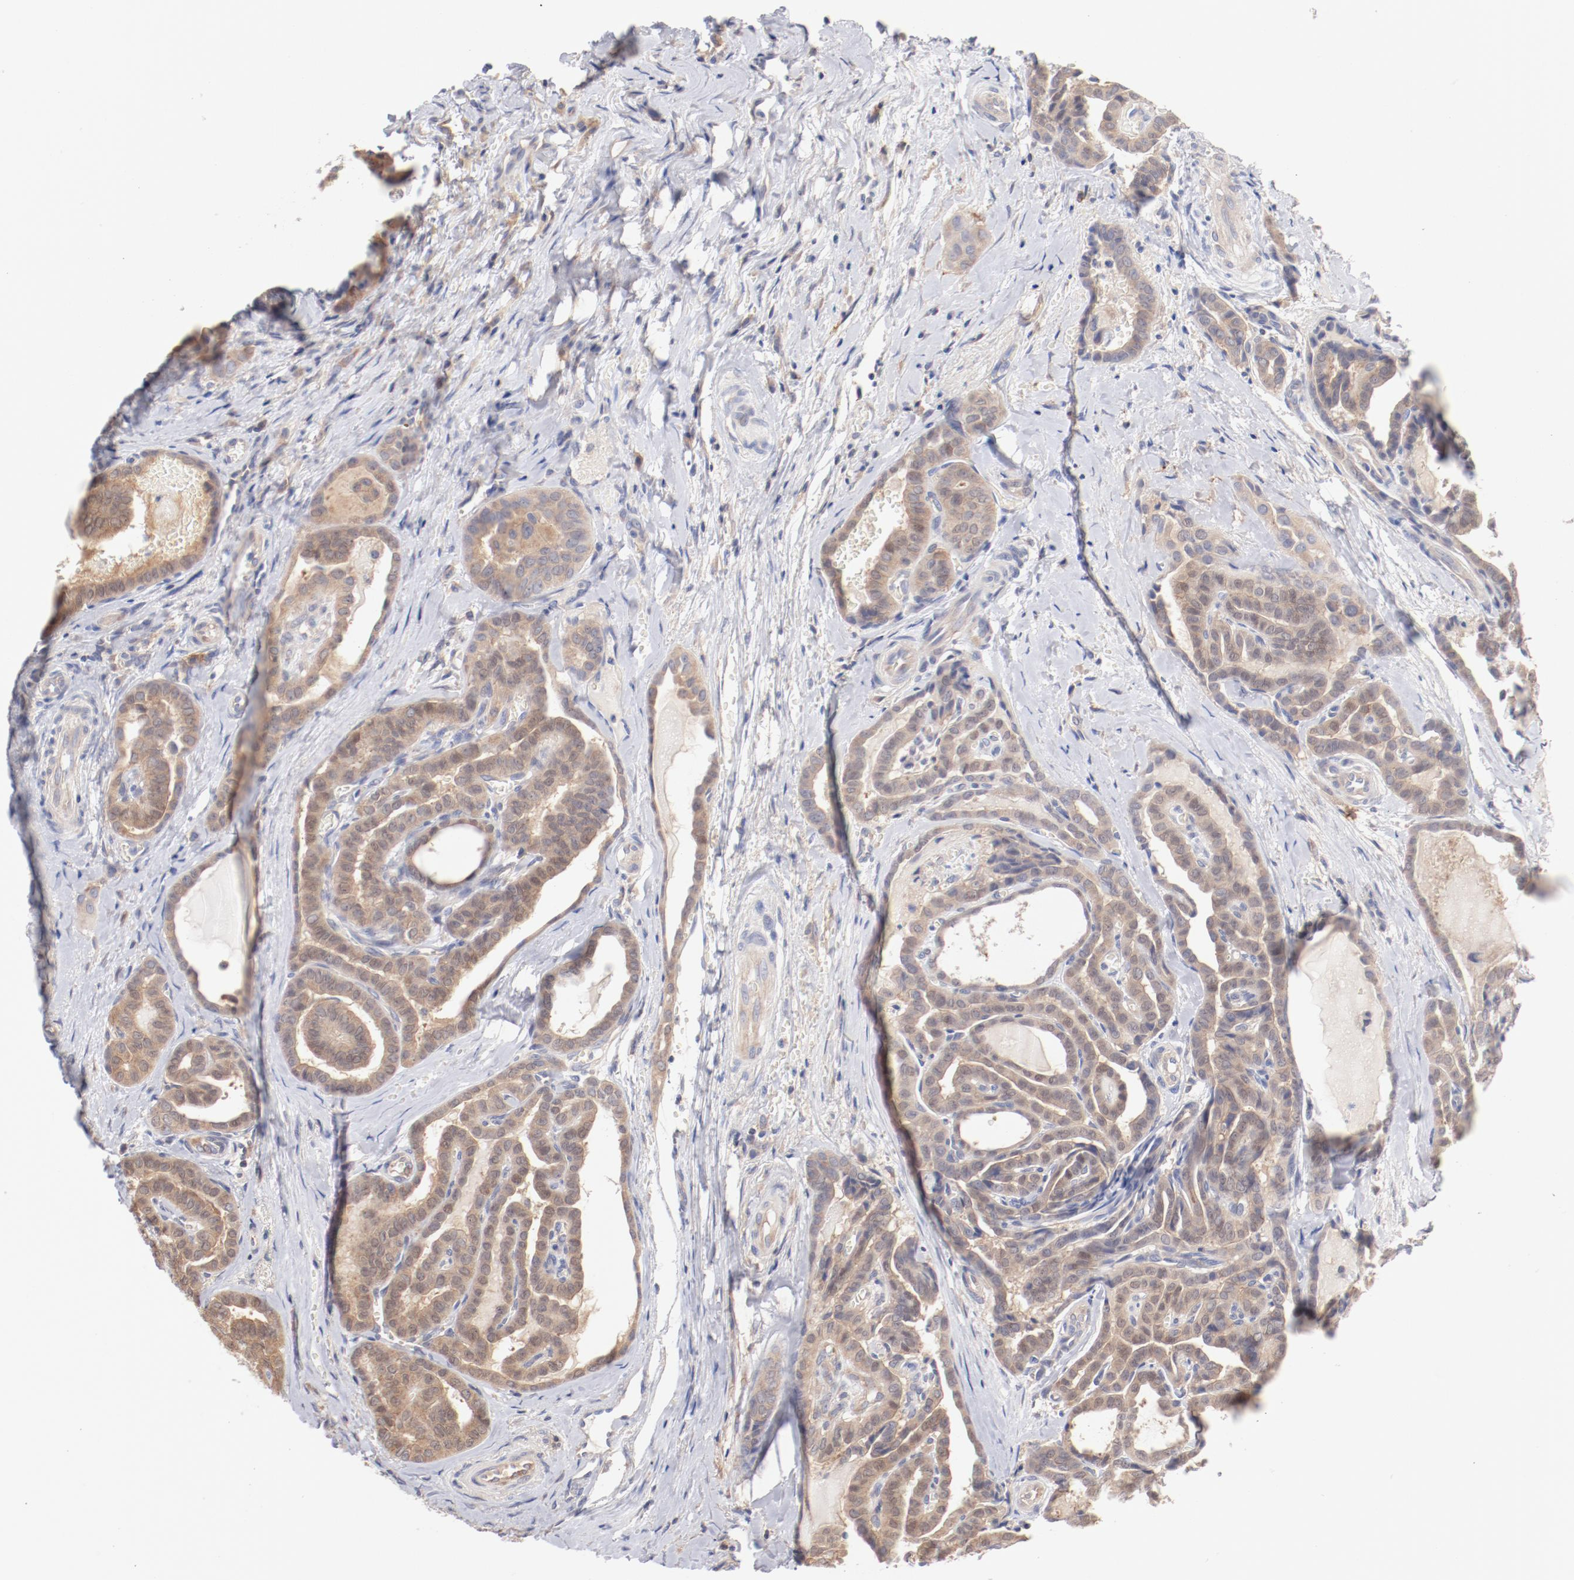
{"staining": {"intensity": "weak", "quantity": ">75%", "location": "cytoplasmic/membranous"}, "tissue": "thyroid cancer", "cell_type": "Tumor cells", "image_type": "cancer", "snomed": [{"axis": "morphology", "description": "Carcinoma, NOS"}, {"axis": "topography", "description": "Thyroid gland"}], "caption": "Thyroid cancer (carcinoma) stained with immunohistochemistry displays weak cytoplasmic/membranous staining in approximately >75% of tumor cells. (DAB (3,3'-diaminobenzidine) IHC, brown staining for protein, blue staining for nuclei).", "gene": "SETD3", "patient": {"sex": "female", "age": 91}}